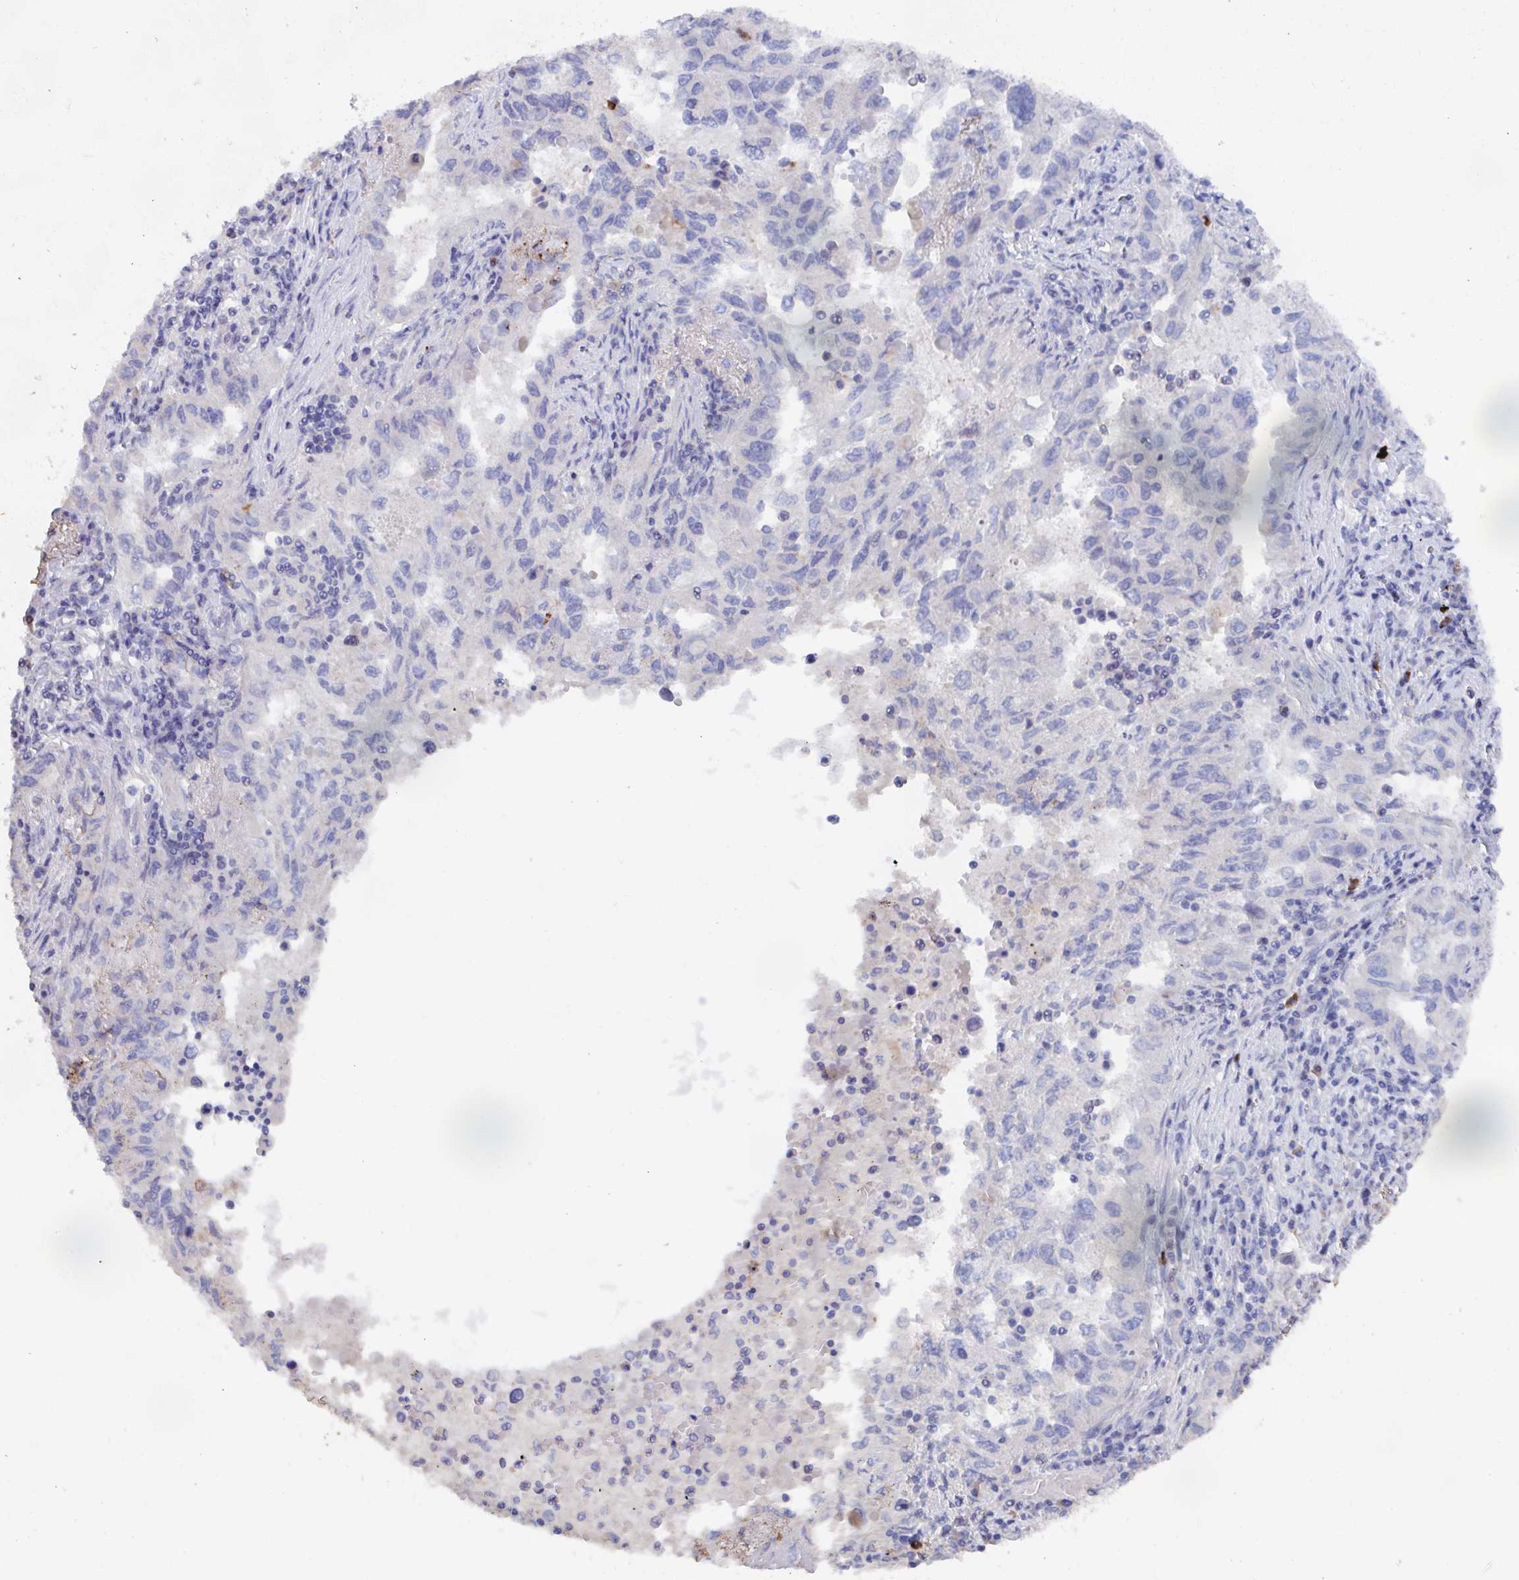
{"staining": {"intensity": "negative", "quantity": "none", "location": "none"}, "tissue": "lung cancer", "cell_type": "Tumor cells", "image_type": "cancer", "snomed": [{"axis": "morphology", "description": "Adenocarcinoma, NOS"}, {"axis": "topography", "description": "Lung"}], "caption": "This is an immunohistochemistry (IHC) image of lung cancer (adenocarcinoma). There is no staining in tumor cells.", "gene": "KCNK5", "patient": {"sex": "female", "age": 73}}